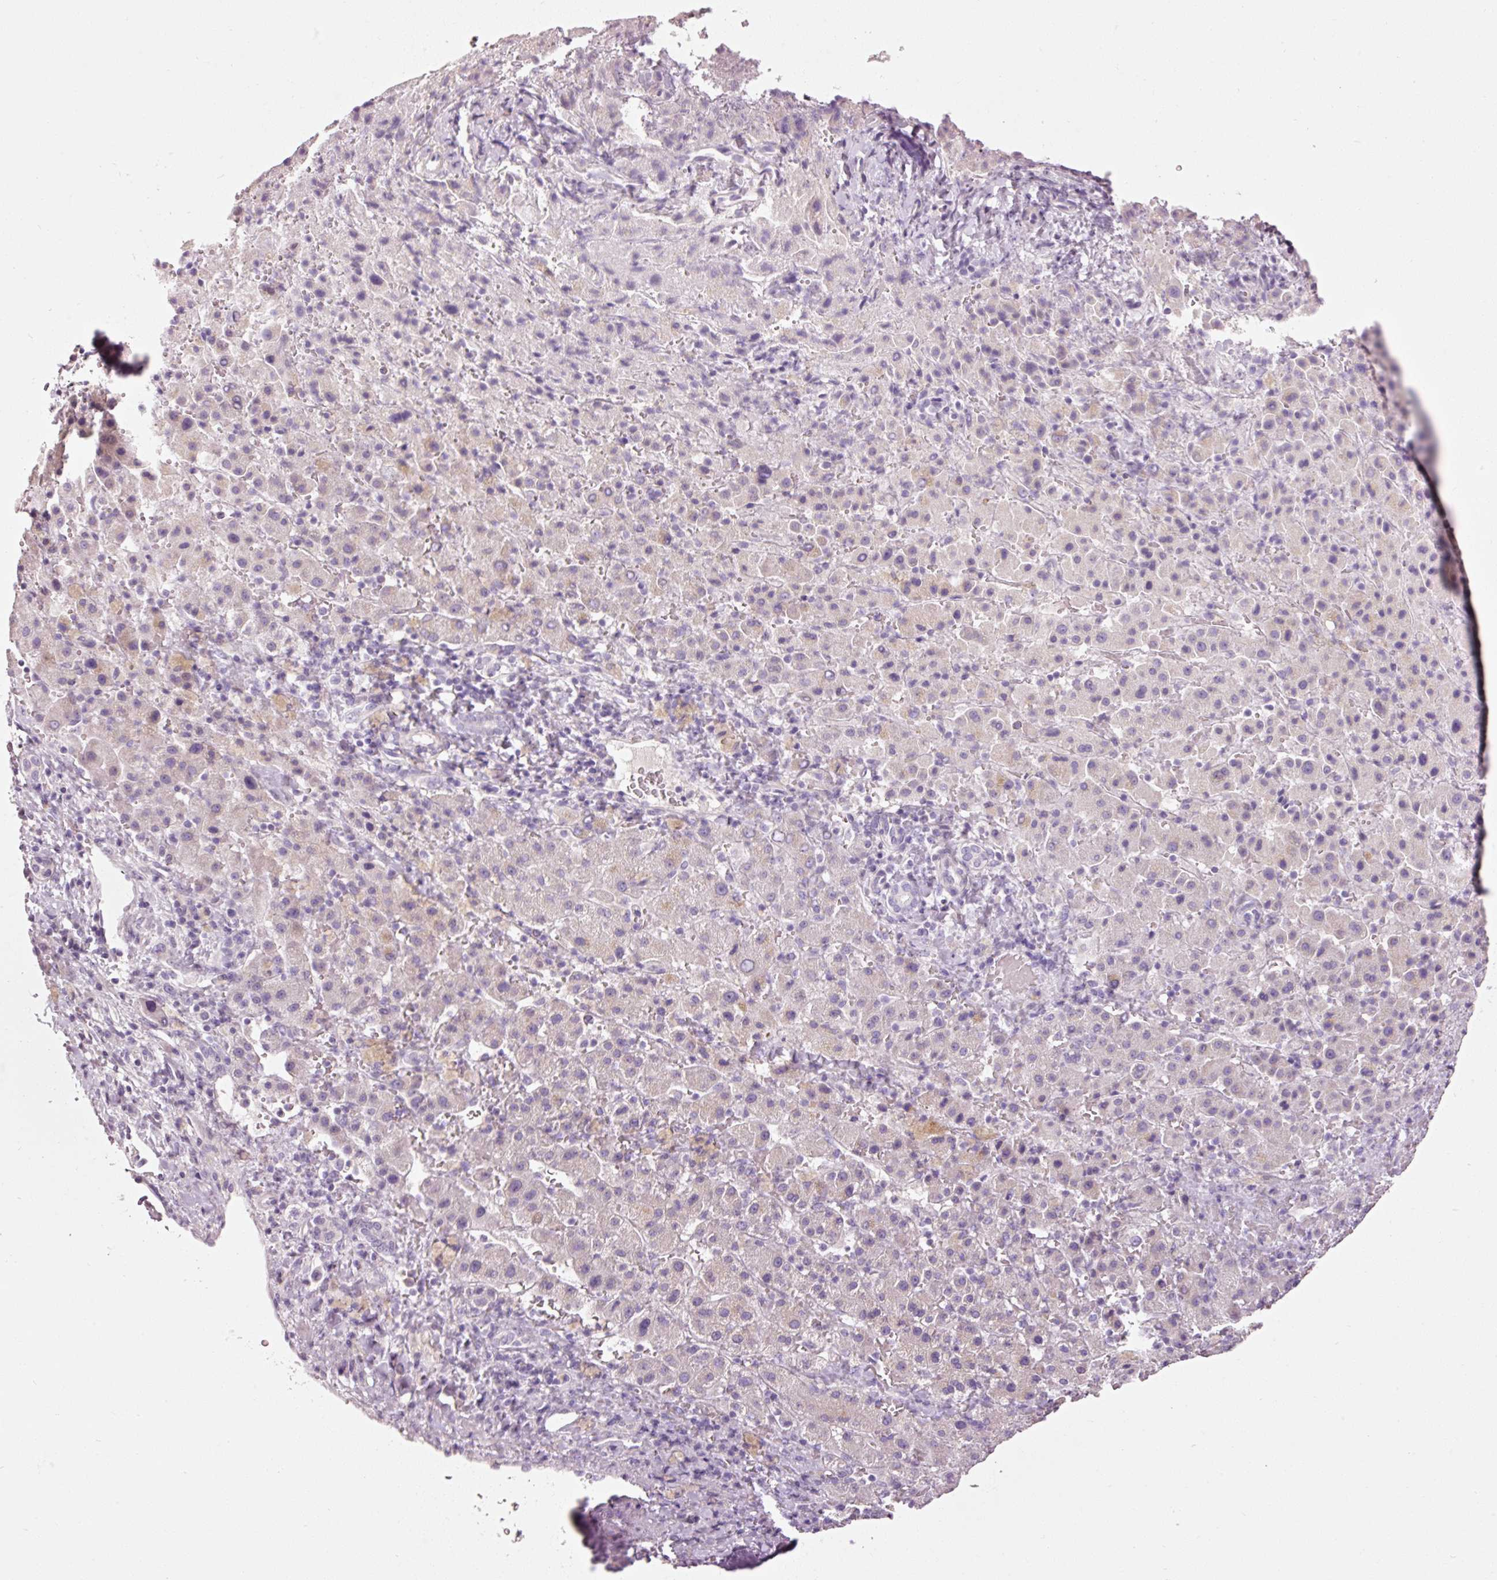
{"staining": {"intensity": "negative", "quantity": "none", "location": "none"}, "tissue": "liver cancer", "cell_type": "Tumor cells", "image_type": "cancer", "snomed": [{"axis": "morphology", "description": "Carcinoma, Hepatocellular, NOS"}, {"axis": "topography", "description": "Liver"}], "caption": "Immunohistochemistry micrograph of human hepatocellular carcinoma (liver) stained for a protein (brown), which reveals no expression in tumor cells.", "gene": "MUC5AC", "patient": {"sex": "female", "age": 58}}